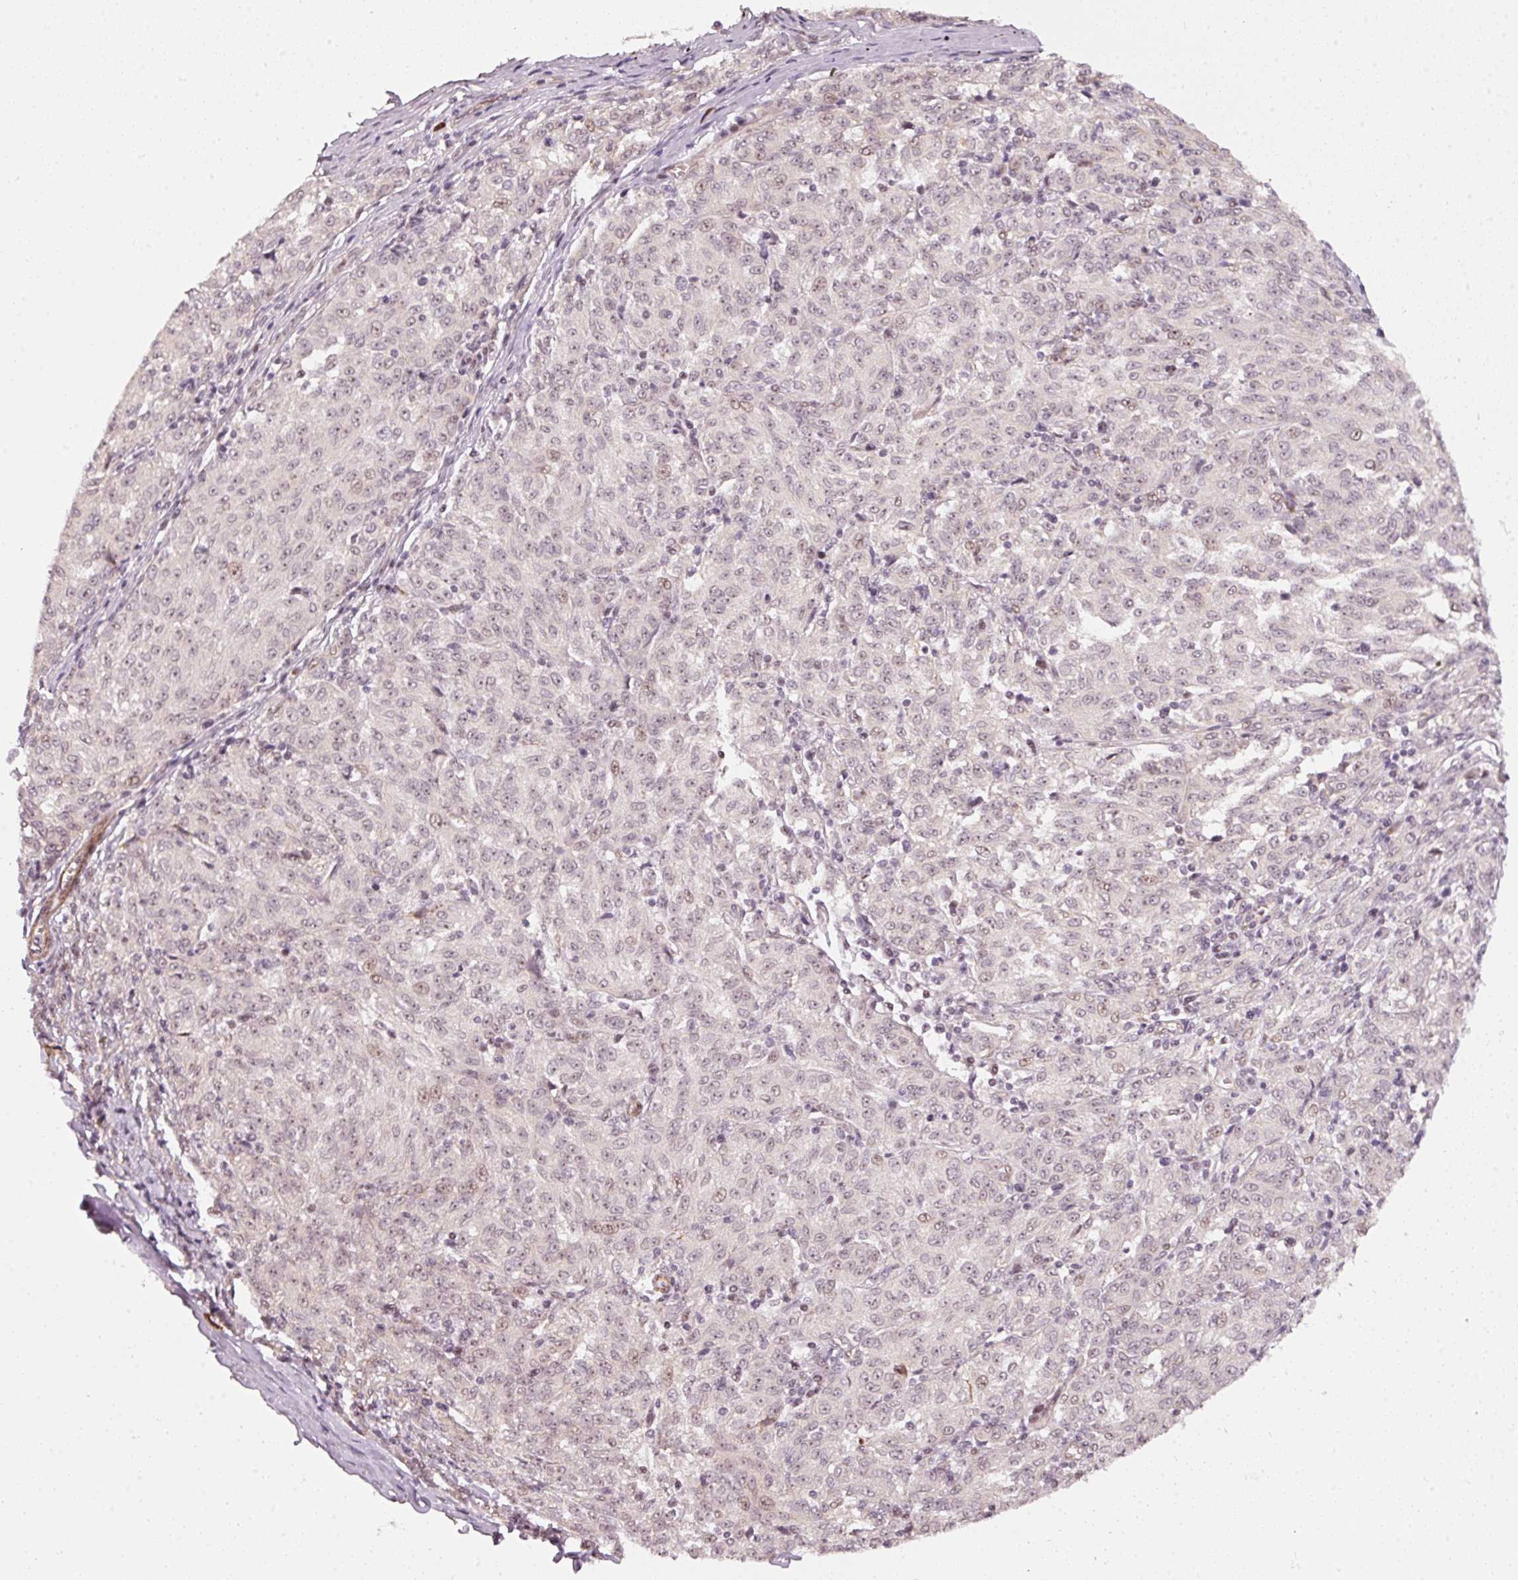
{"staining": {"intensity": "weak", "quantity": "25%-75%", "location": "cytoplasmic/membranous,nuclear"}, "tissue": "melanoma", "cell_type": "Tumor cells", "image_type": "cancer", "snomed": [{"axis": "morphology", "description": "Malignant melanoma, NOS"}, {"axis": "topography", "description": "Skin"}], "caption": "Immunohistochemistry photomicrograph of human malignant melanoma stained for a protein (brown), which exhibits low levels of weak cytoplasmic/membranous and nuclear staining in approximately 25%-75% of tumor cells.", "gene": "MXRA8", "patient": {"sex": "female", "age": 72}}